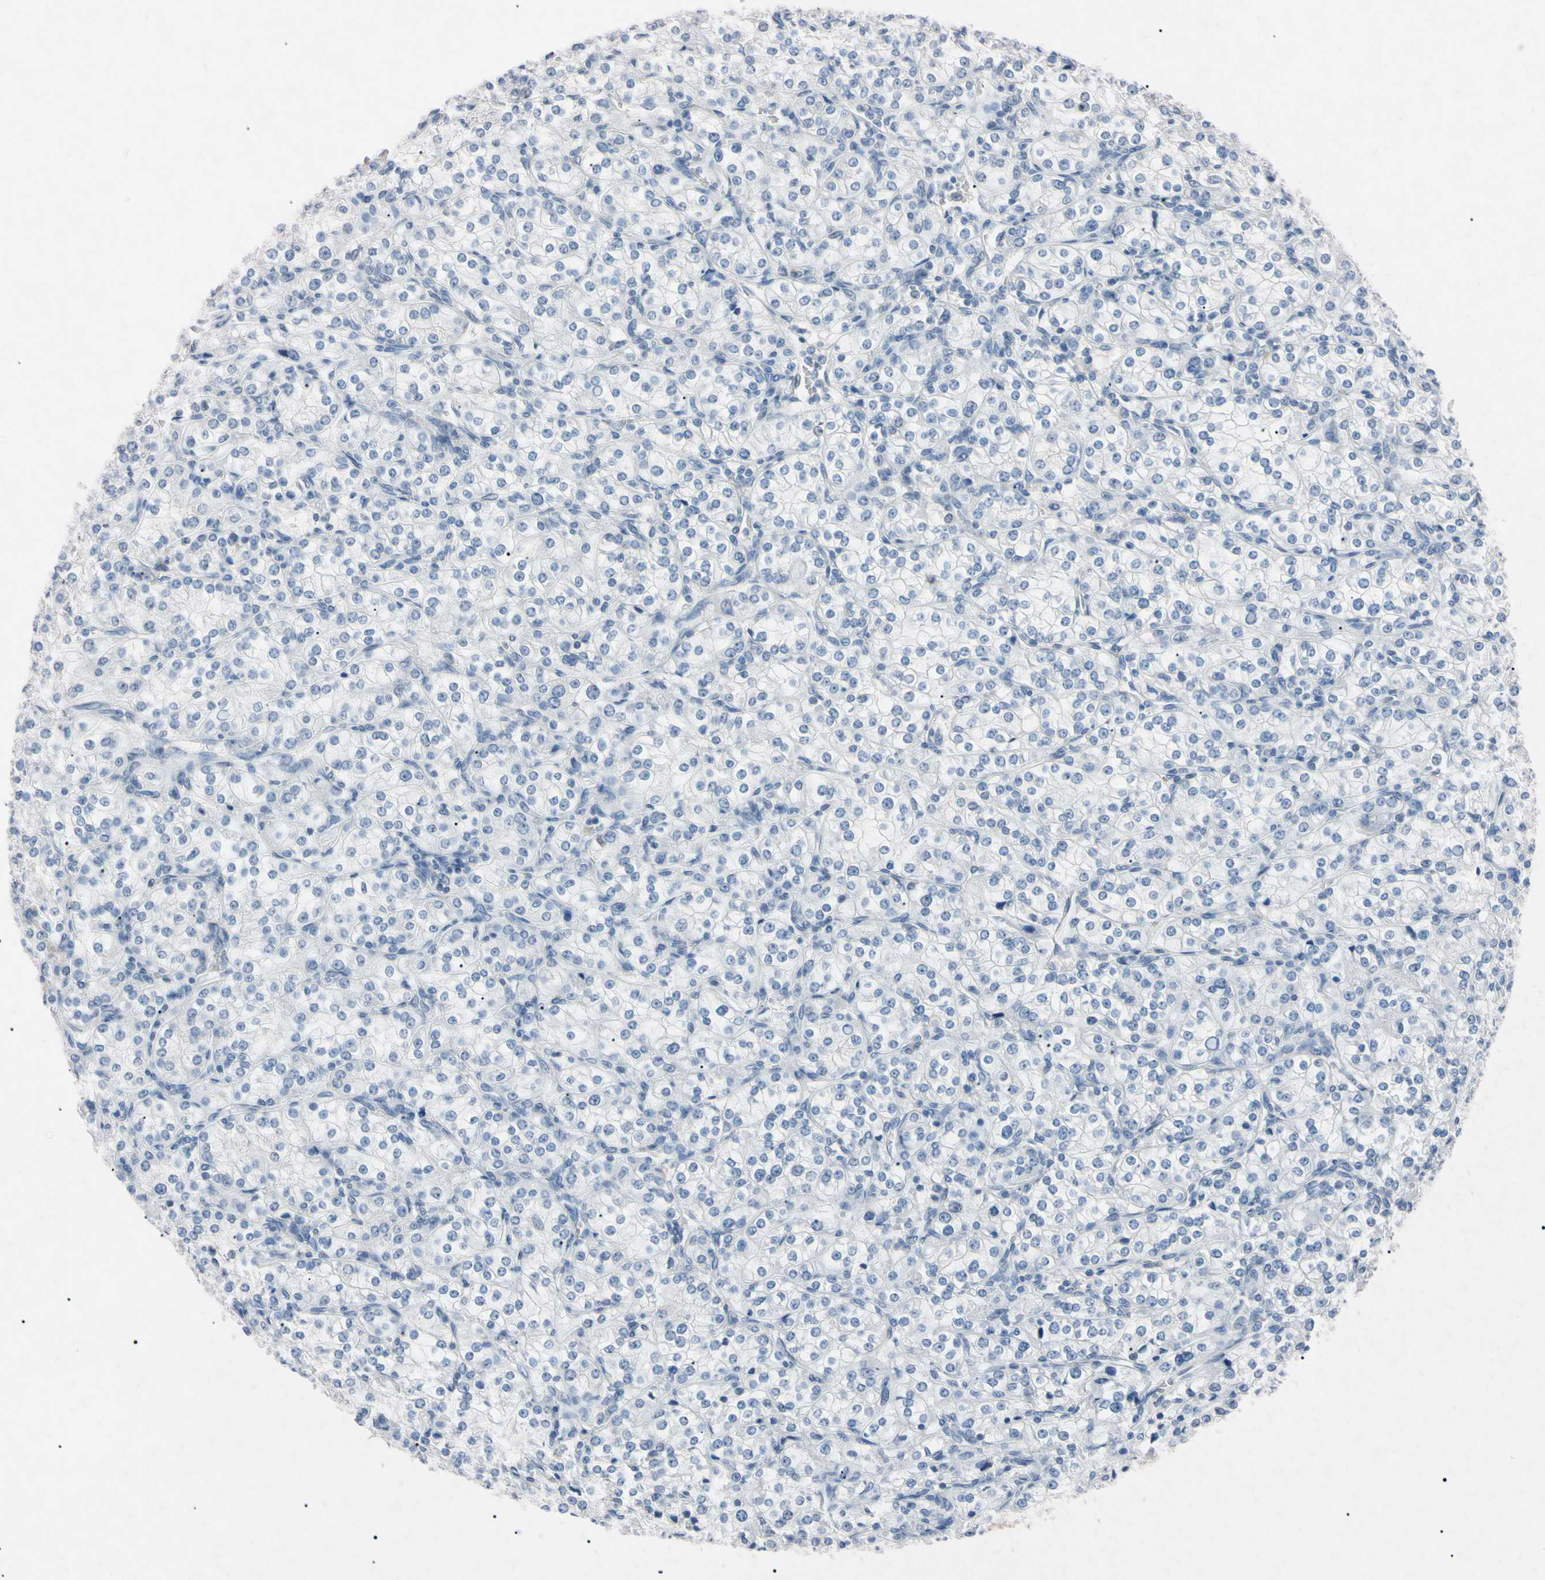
{"staining": {"intensity": "negative", "quantity": "none", "location": "none"}, "tissue": "renal cancer", "cell_type": "Tumor cells", "image_type": "cancer", "snomed": [{"axis": "morphology", "description": "Adenocarcinoma, NOS"}, {"axis": "topography", "description": "Kidney"}], "caption": "This is a micrograph of immunohistochemistry (IHC) staining of renal cancer, which shows no staining in tumor cells. (Stains: DAB (3,3'-diaminobenzidine) immunohistochemistry (IHC) with hematoxylin counter stain, Microscopy: brightfield microscopy at high magnification).", "gene": "ELN", "patient": {"sex": "male", "age": 77}}